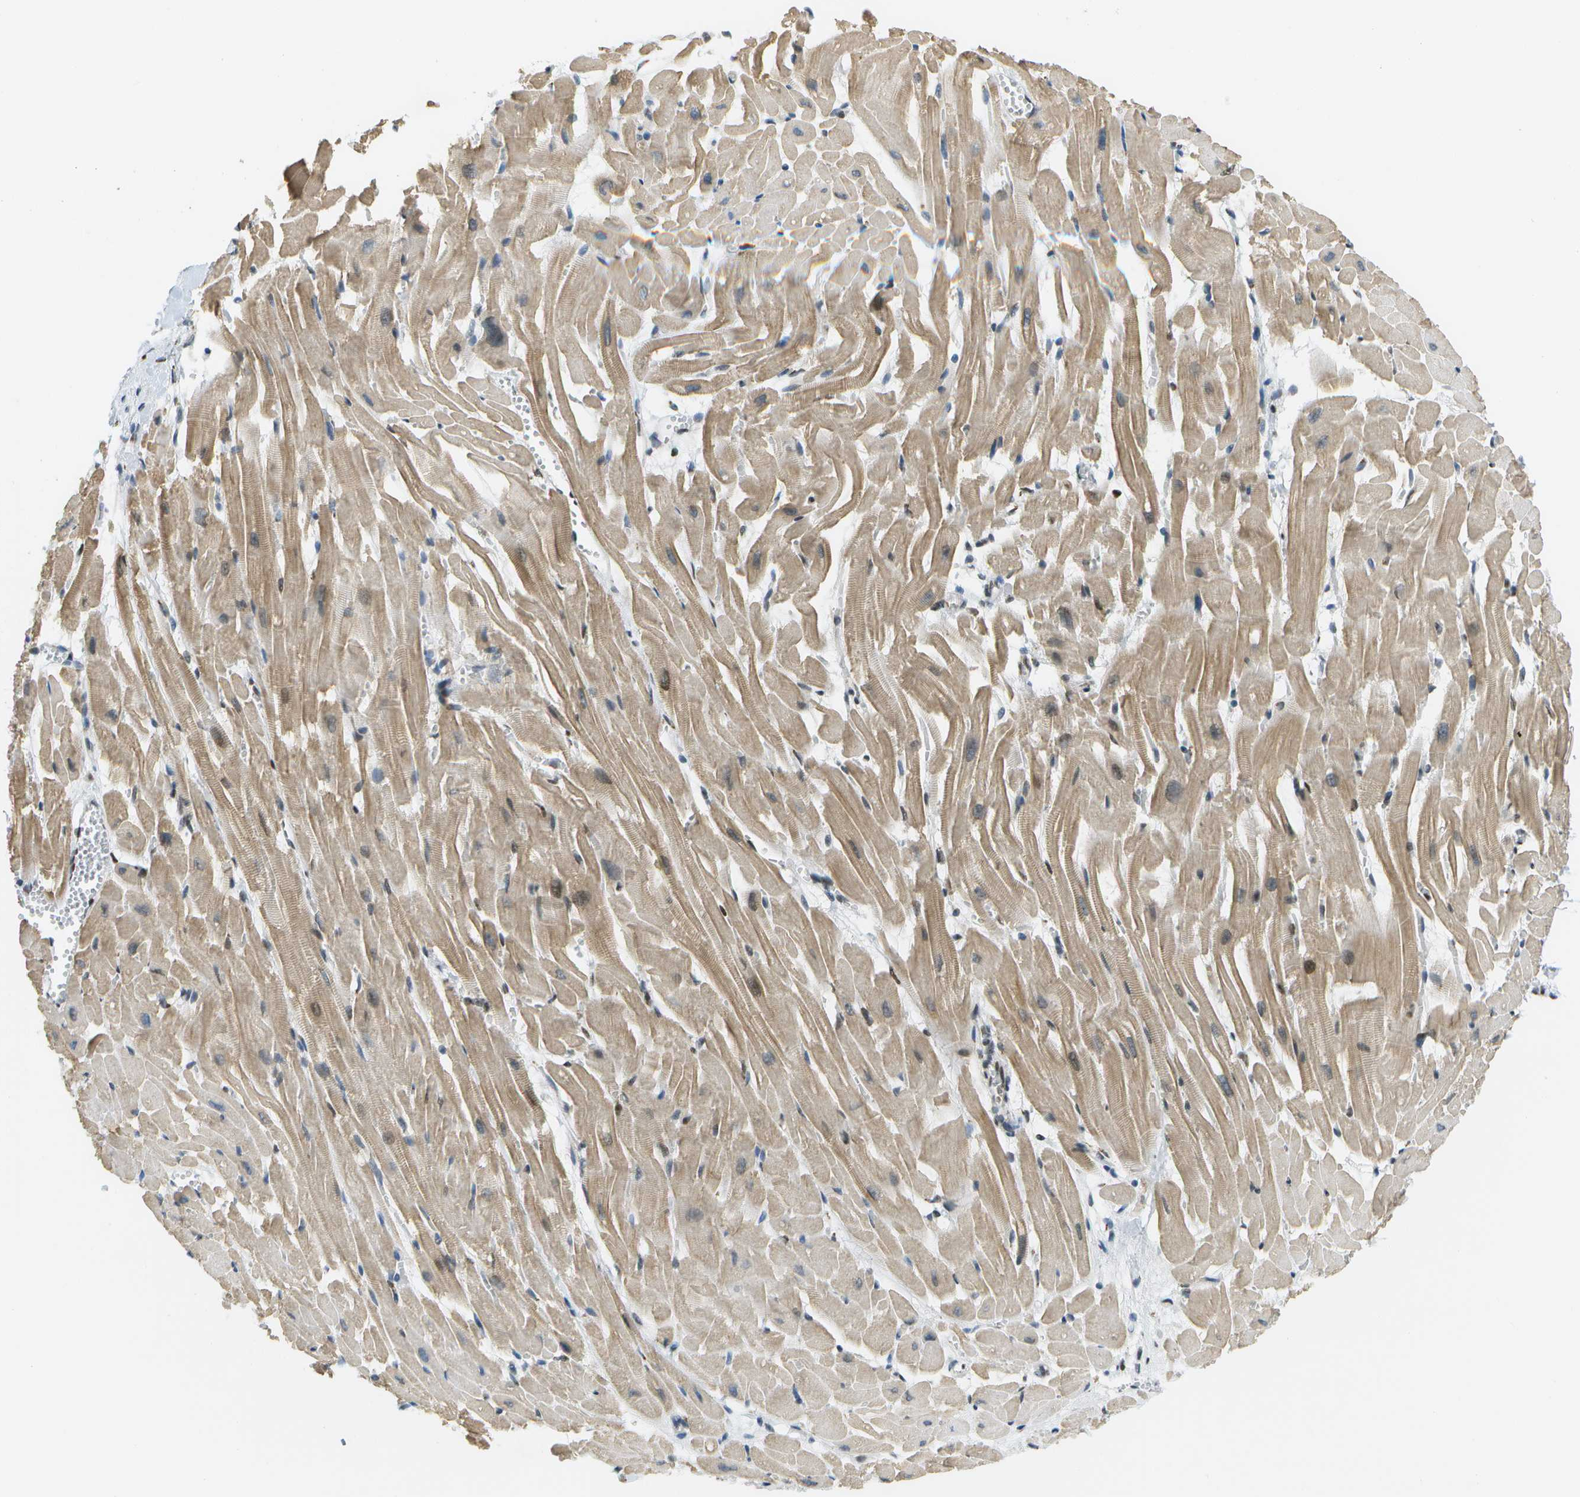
{"staining": {"intensity": "moderate", "quantity": ">75%", "location": "cytoplasmic/membranous"}, "tissue": "heart muscle", "cell_type": "Cardiomyocytes", "image_type": "normal", "snomed": [{"axis": "morphology", "description": "Normal tissue, NOS"}, {"axis": "topography", "description": "Heart"}], "caption": "Approximately >75% of cardiomyocytes in benign human heart muscle demonstrate moderate cytoplasmic/membranous protein expression as visualized by brown immunohistochemical staining.", "gene": "EVC", "patient": {"sex": "female", "age": 19}}